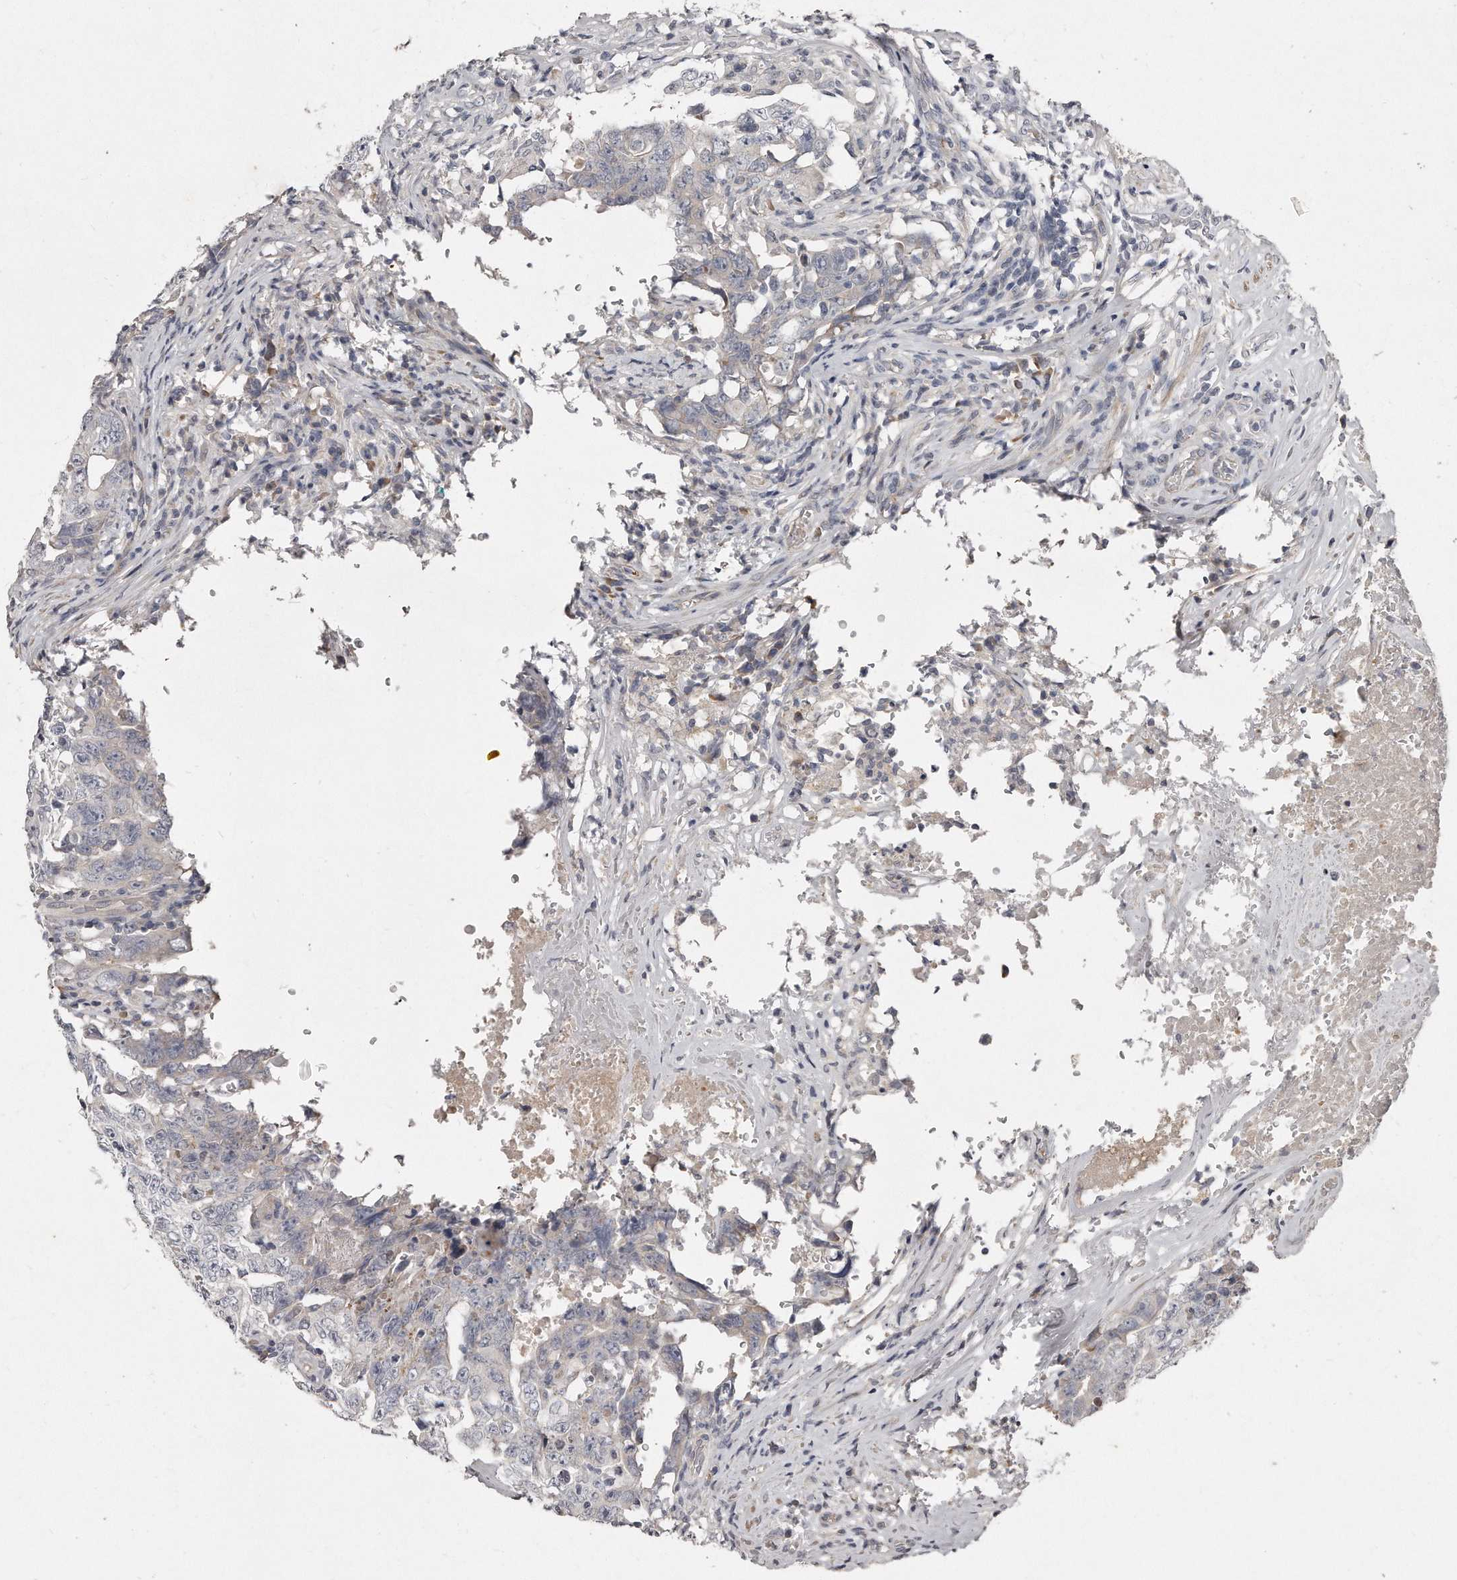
{"staining": {"intensity": "negative", "quantity": "none", "location": "none"}, "tissue": "testis cancer", "cell_type": "Tumor cells", "image_type": "cancer", "snomed": [{"axis": "morphology", "description": "Carcinoma, Embryonal, NOS"}, {"axis": "topography", "description": "Testis"}], "caption": "Testis embryonal carcinoma stained for a protein using IHC displays no staining tumor cells.", "gene": "TECR", "patient": {"sex": "male", "age": 26}}